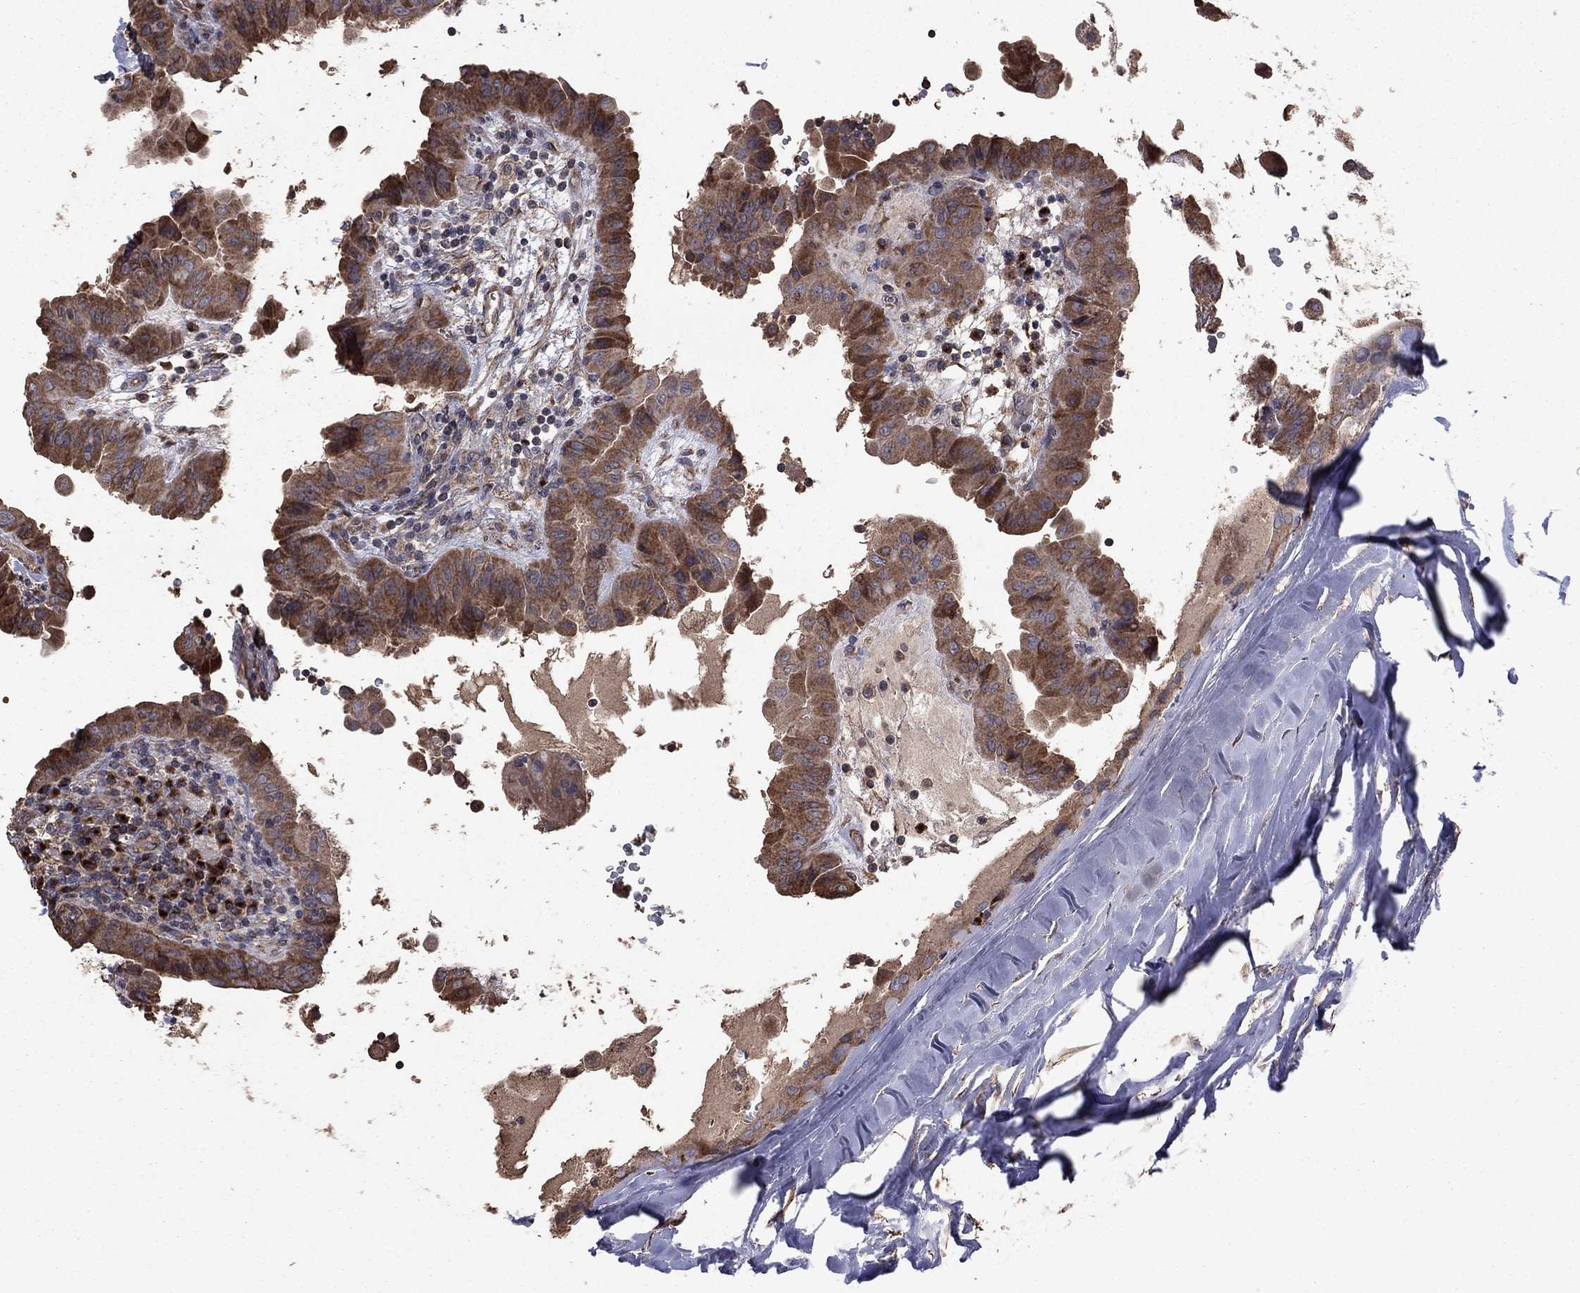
{"staining": {"intensity": "moderate", "quantity": ">75%", "location": "cytoplasmic/membranous"}, "tissue": "thyroid cancer", "cell_type": "Tumor cells", "image_type": "cancer", "snomed": [{"axis": "morphology", "description": "Papillary adenocarcinoma, NOS"}, {"axis": "topography", "description": "Thyroid gland"}], "caption": "Protein expression analysis of thyroid cancer demonstrates moderate cytoplasmic/membranous expression in about >75% of tumor cells.", "gene": "FLT4", "patient": {"sex": "female", "age": 37}}